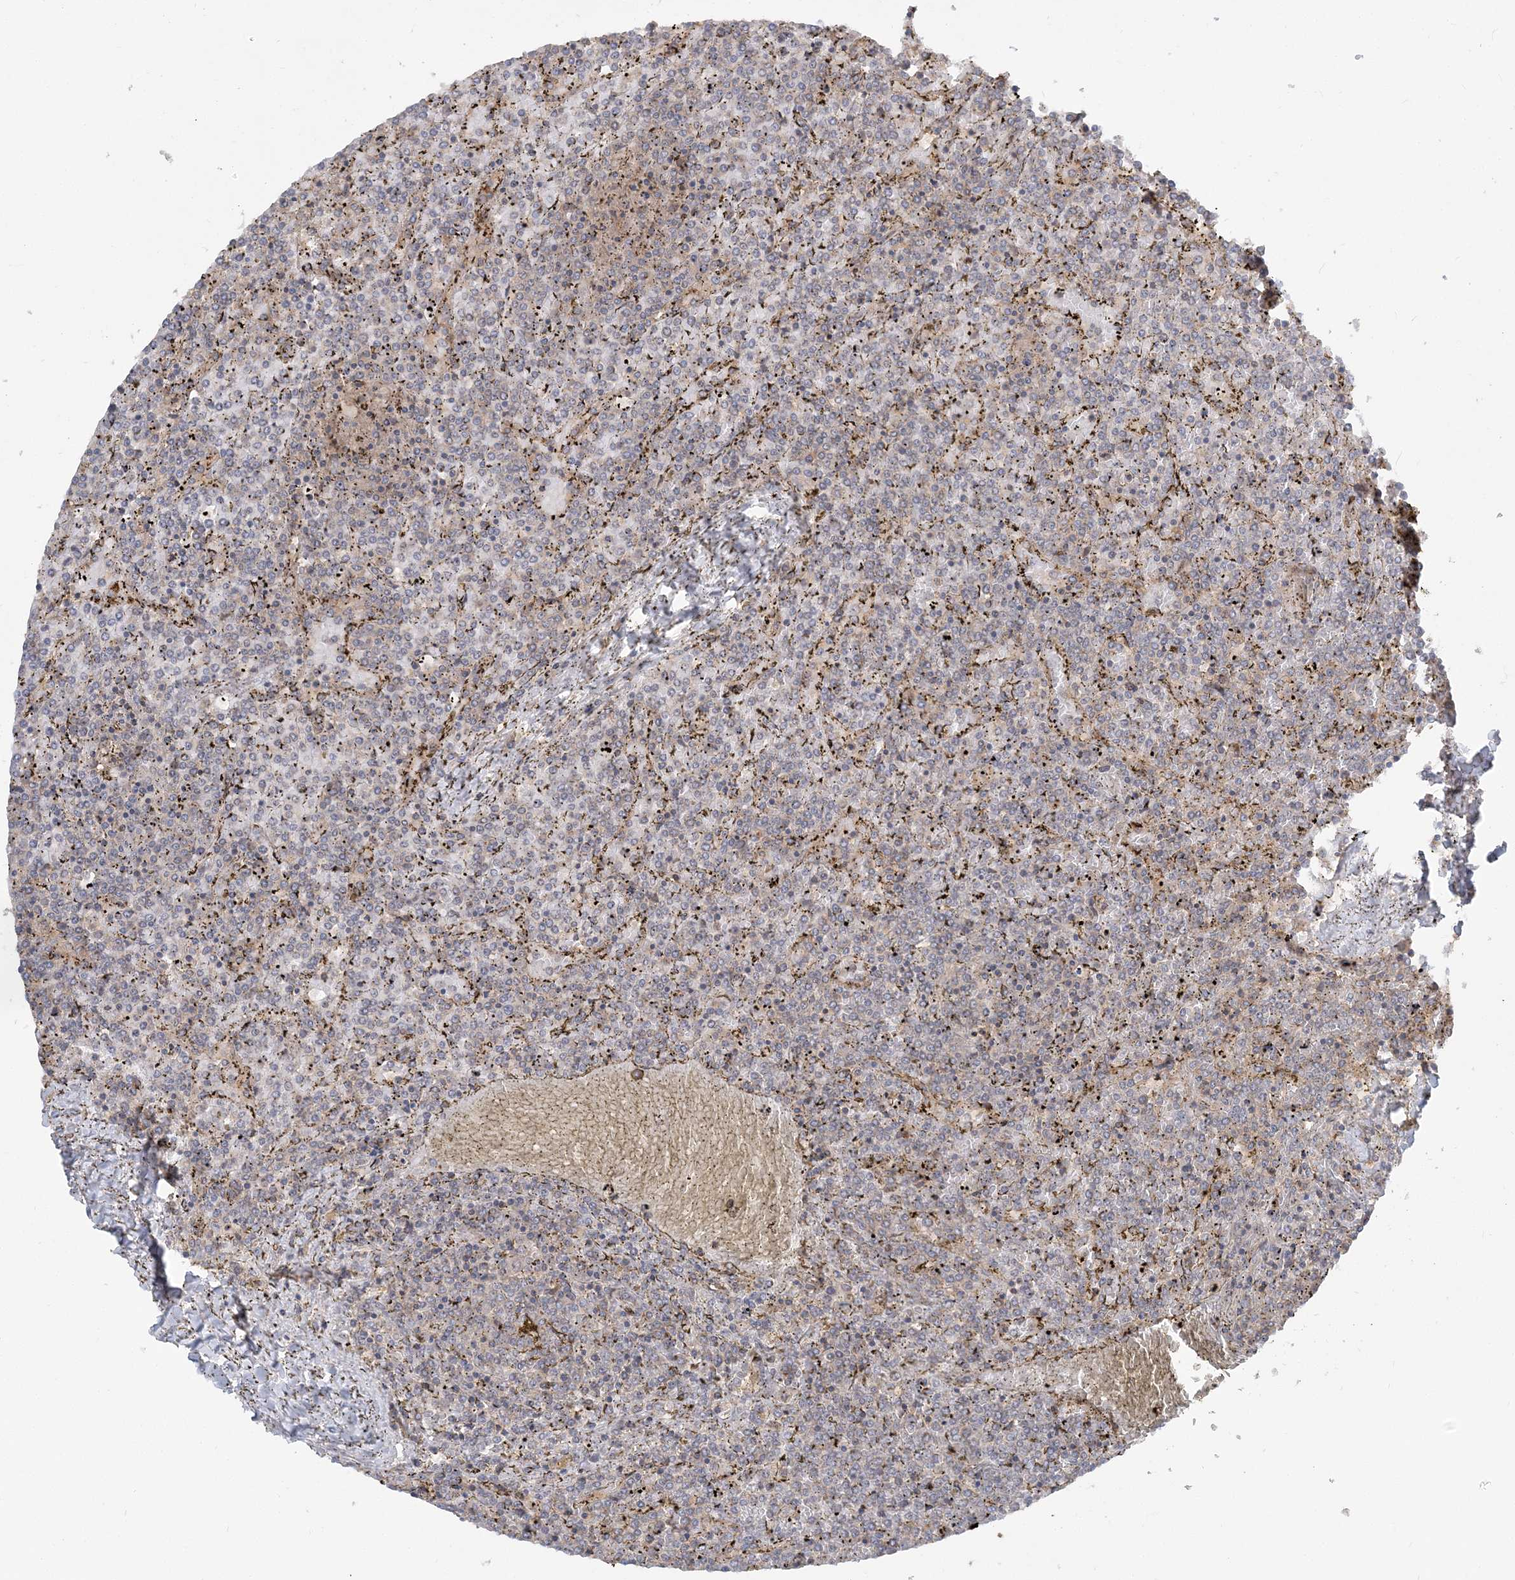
{"staining": {"intensity": "negative", "quantity": "none", "location": "none"}, "tissue": "lymphoma", "cell_type": "Tumor cells", "image_type": "cancer", "snomed": [{"axis": "morphology", "description": "Malignant lymphoma, non-Hodgkin's type, Low grade"}, {"axis": "topography", "description": "Spleen"}], "caption": "The immunohistochemistry (IHC) image has no significant expression in tumor cells of lymphoma tissue.", "gene": "AP1AR", "patient": {"sex": "female", "age": 19}}